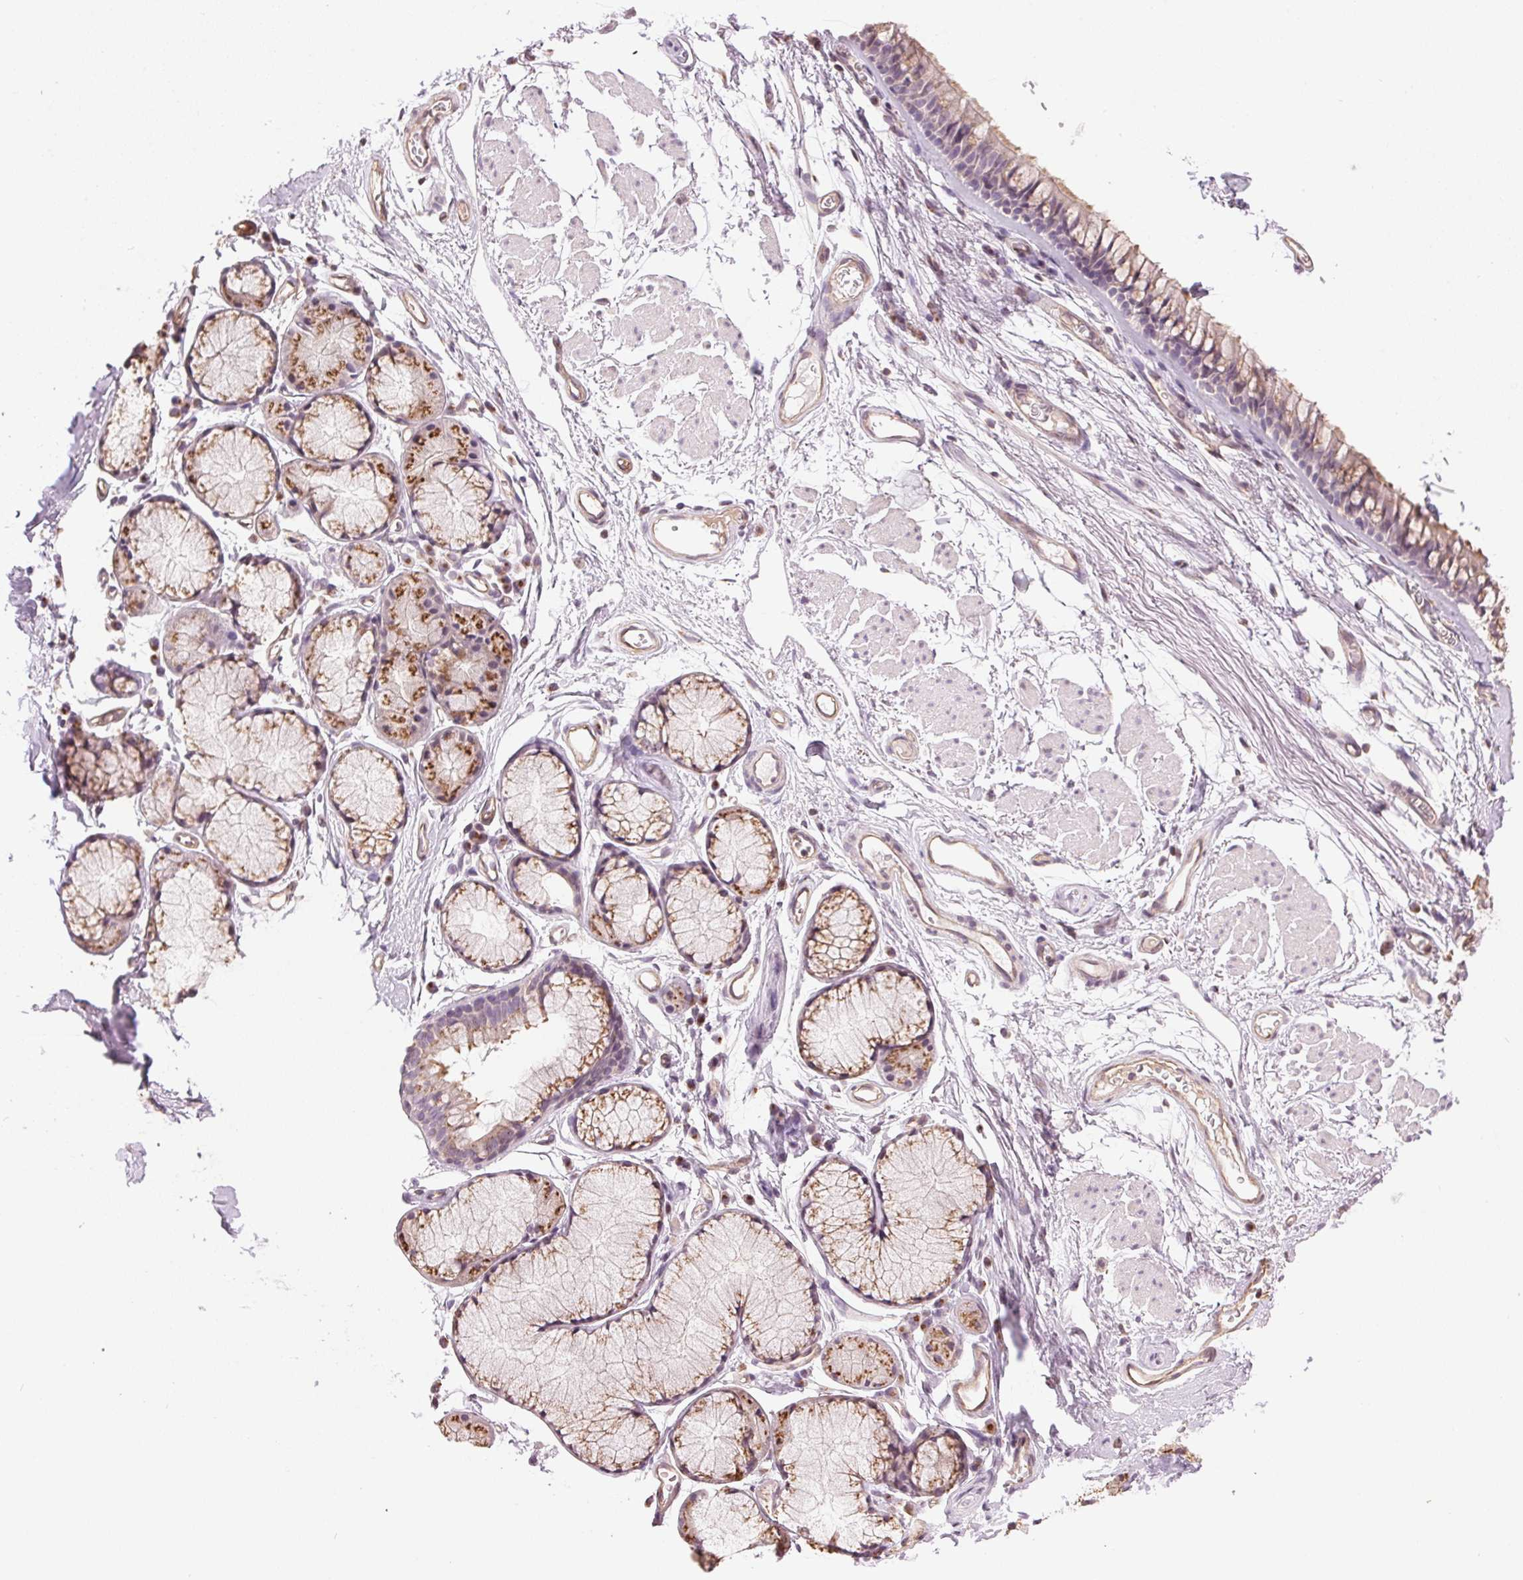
{"staining": {"intensity": "negative", "quantity": "none", "location": "none"}, "tissue": "adipose tissue", "cell_type": "Adipocytes", "image_type": "normal", "snomed": [{"axis": "morphology", "description": "Normal tissue, NOS"}, {"axis": "topography", "description": "Cartilage tissue"}, {"axis": "topography", "description": "Bronchus"}], "caption": "High magnification brightfield microscopy of benign adipose tissue stained with DAB (3,3'-diaminobenzidine) (brown) and counterstained with hematoxylin (blue): adipocytes show no significant staining. (Stains: DAB (3,3'-diaminobenzidine) immunohistochemistry (IHC) with hematoxylin counter stain, Microscopy: brightfield microscopy at high magnification).", "gene": "GOLPH3", "patient": {"sex": "female", "age": 79}}